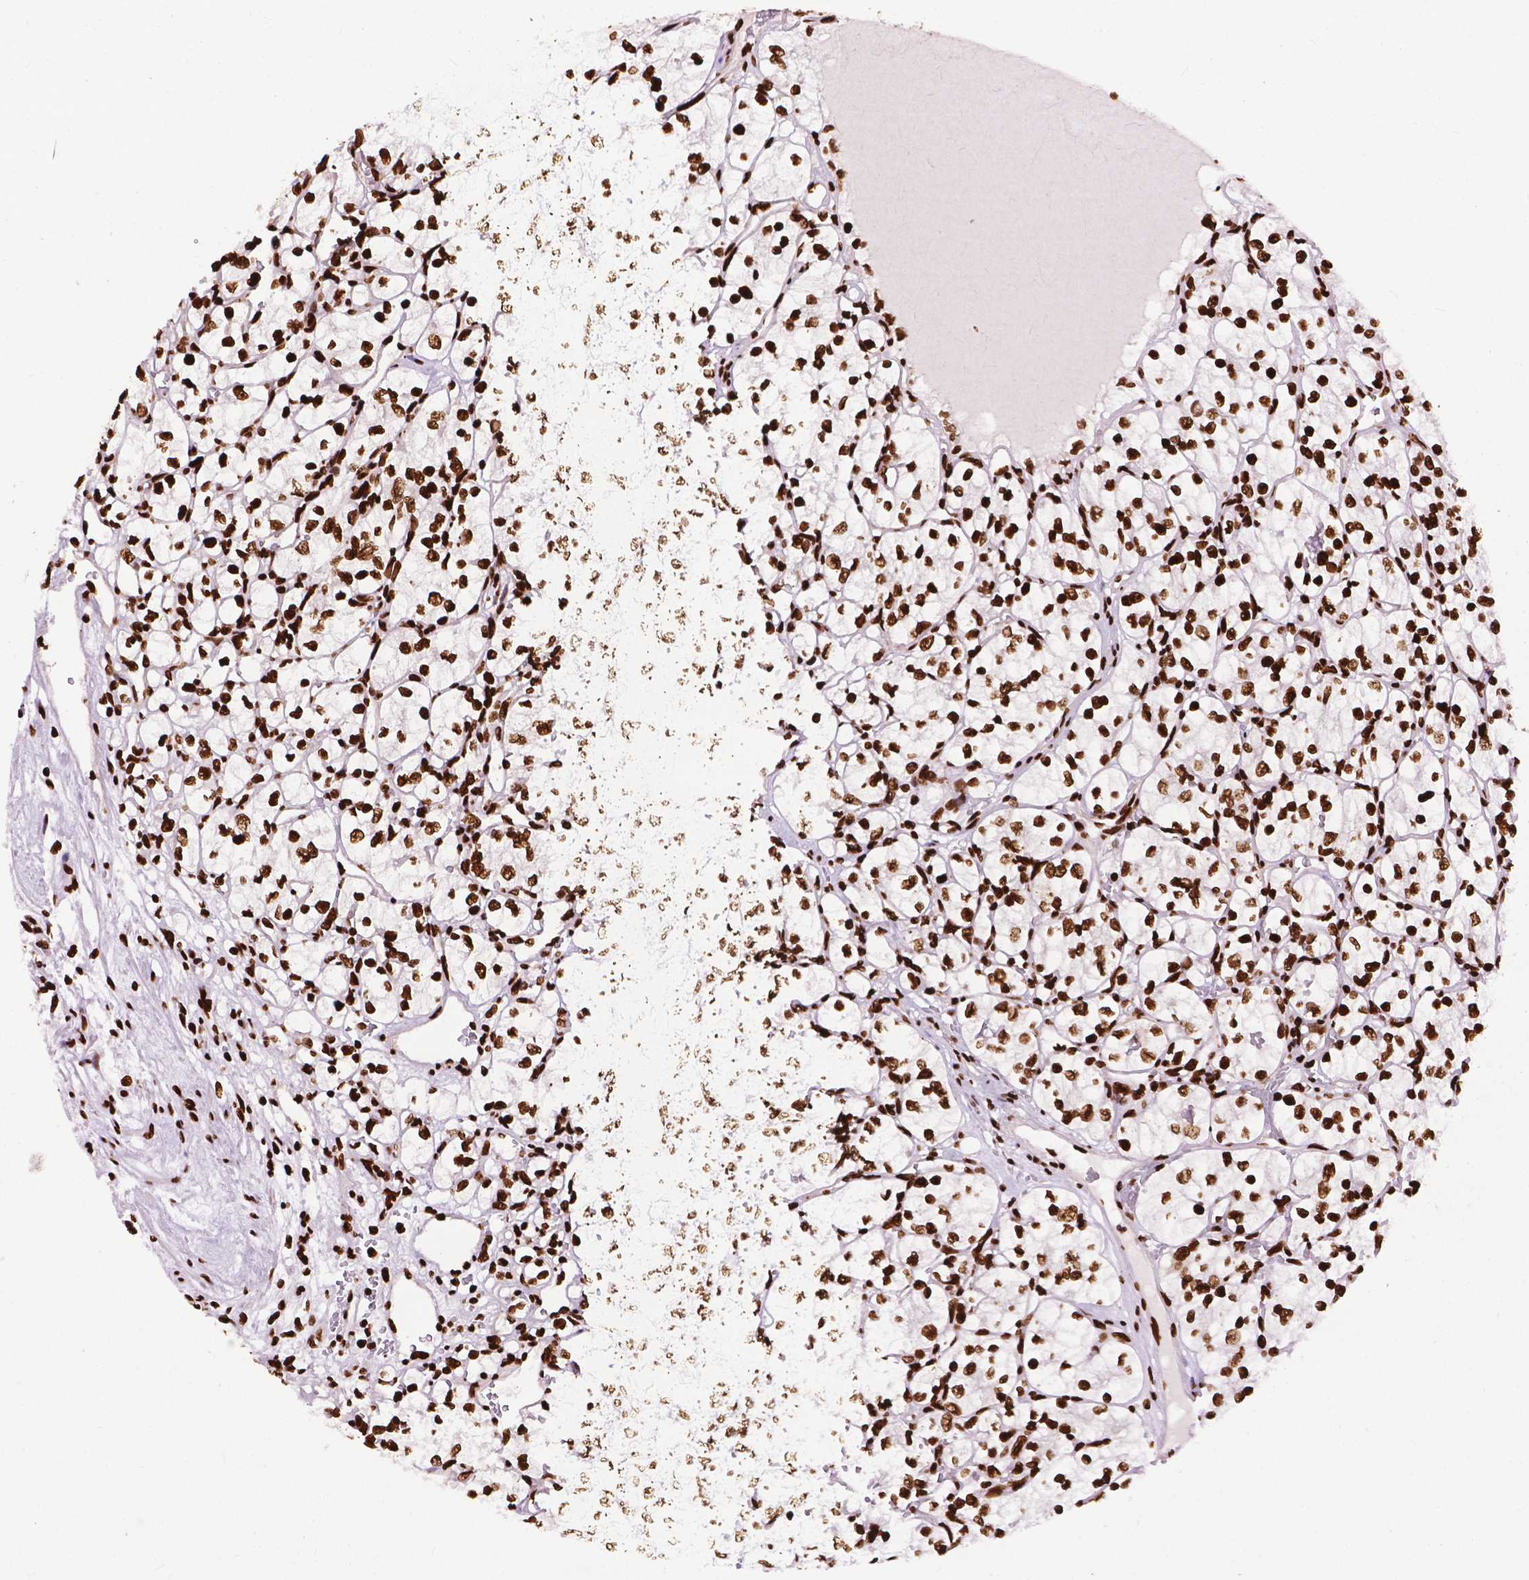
{"staining": {"intensity": "strong", "quantity": ">75%", "location": "nuclear"}, "tissue": "renal cancer", "cell_type": "Tumor cells", "image_type": "cancer", "snomed": [{"axis": "morphology", "description": "Adenocarcinoma, NOS"}, {"axis": "topography", "description": "Kidney"}], "caption": "Immunohistochemistry (IHC) micrograph of renal cancer stained for a protein (brown), which shows high levels of strong nuclear expression in about >75% of tumor cells.", "gene": "SMIM5", "patient": {"sex": "female", "age": 69}}